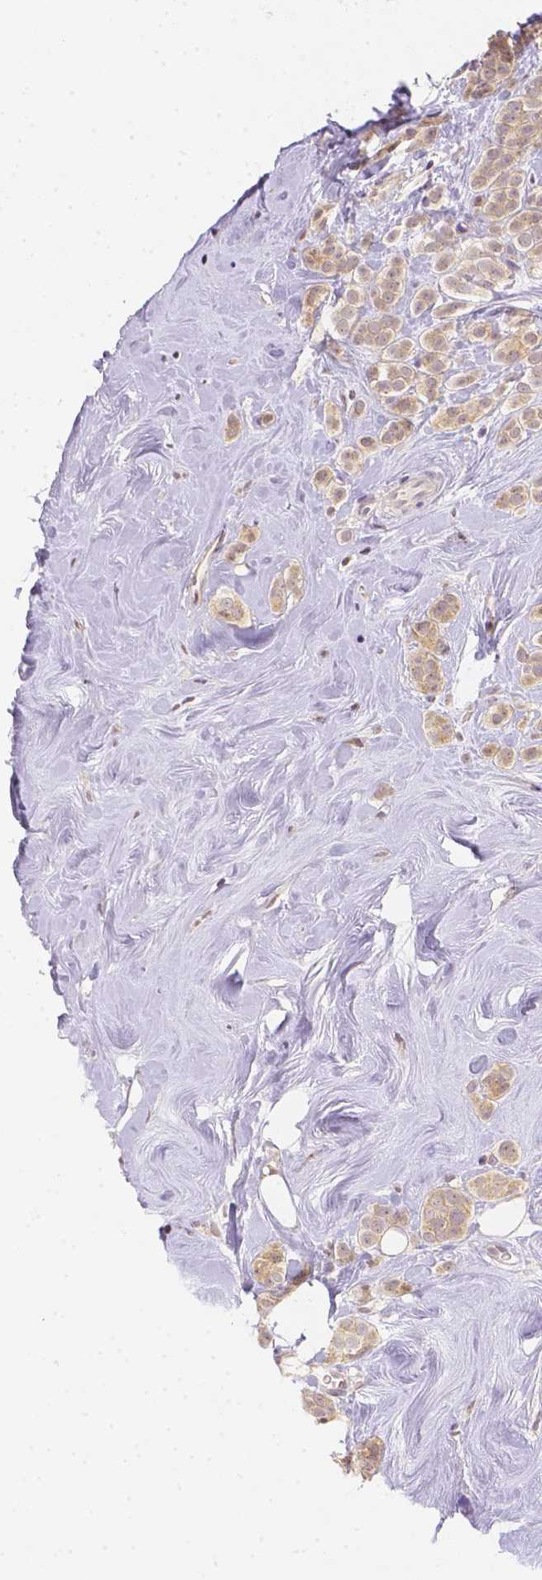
{"staining": {"intensity": "weak", "quantity": ">75%", "location": "nuclear"}, "tissue": "breast cancer", "cell_type": "Tumor cells", "image_type": "cancer", "snomed": [{"axis": "morphology", "description": "Lobular carcinoma"}, {"axis": "topography", "description": "Breast"}], "caption": "Human breast lobular carcinoma stained for a protein (brown) demonstrates weak nuclear positive positivity in about >75% of tumor cells.", "gene": "ZNF280B", "patient": {"sex": "female", "age": 49}}